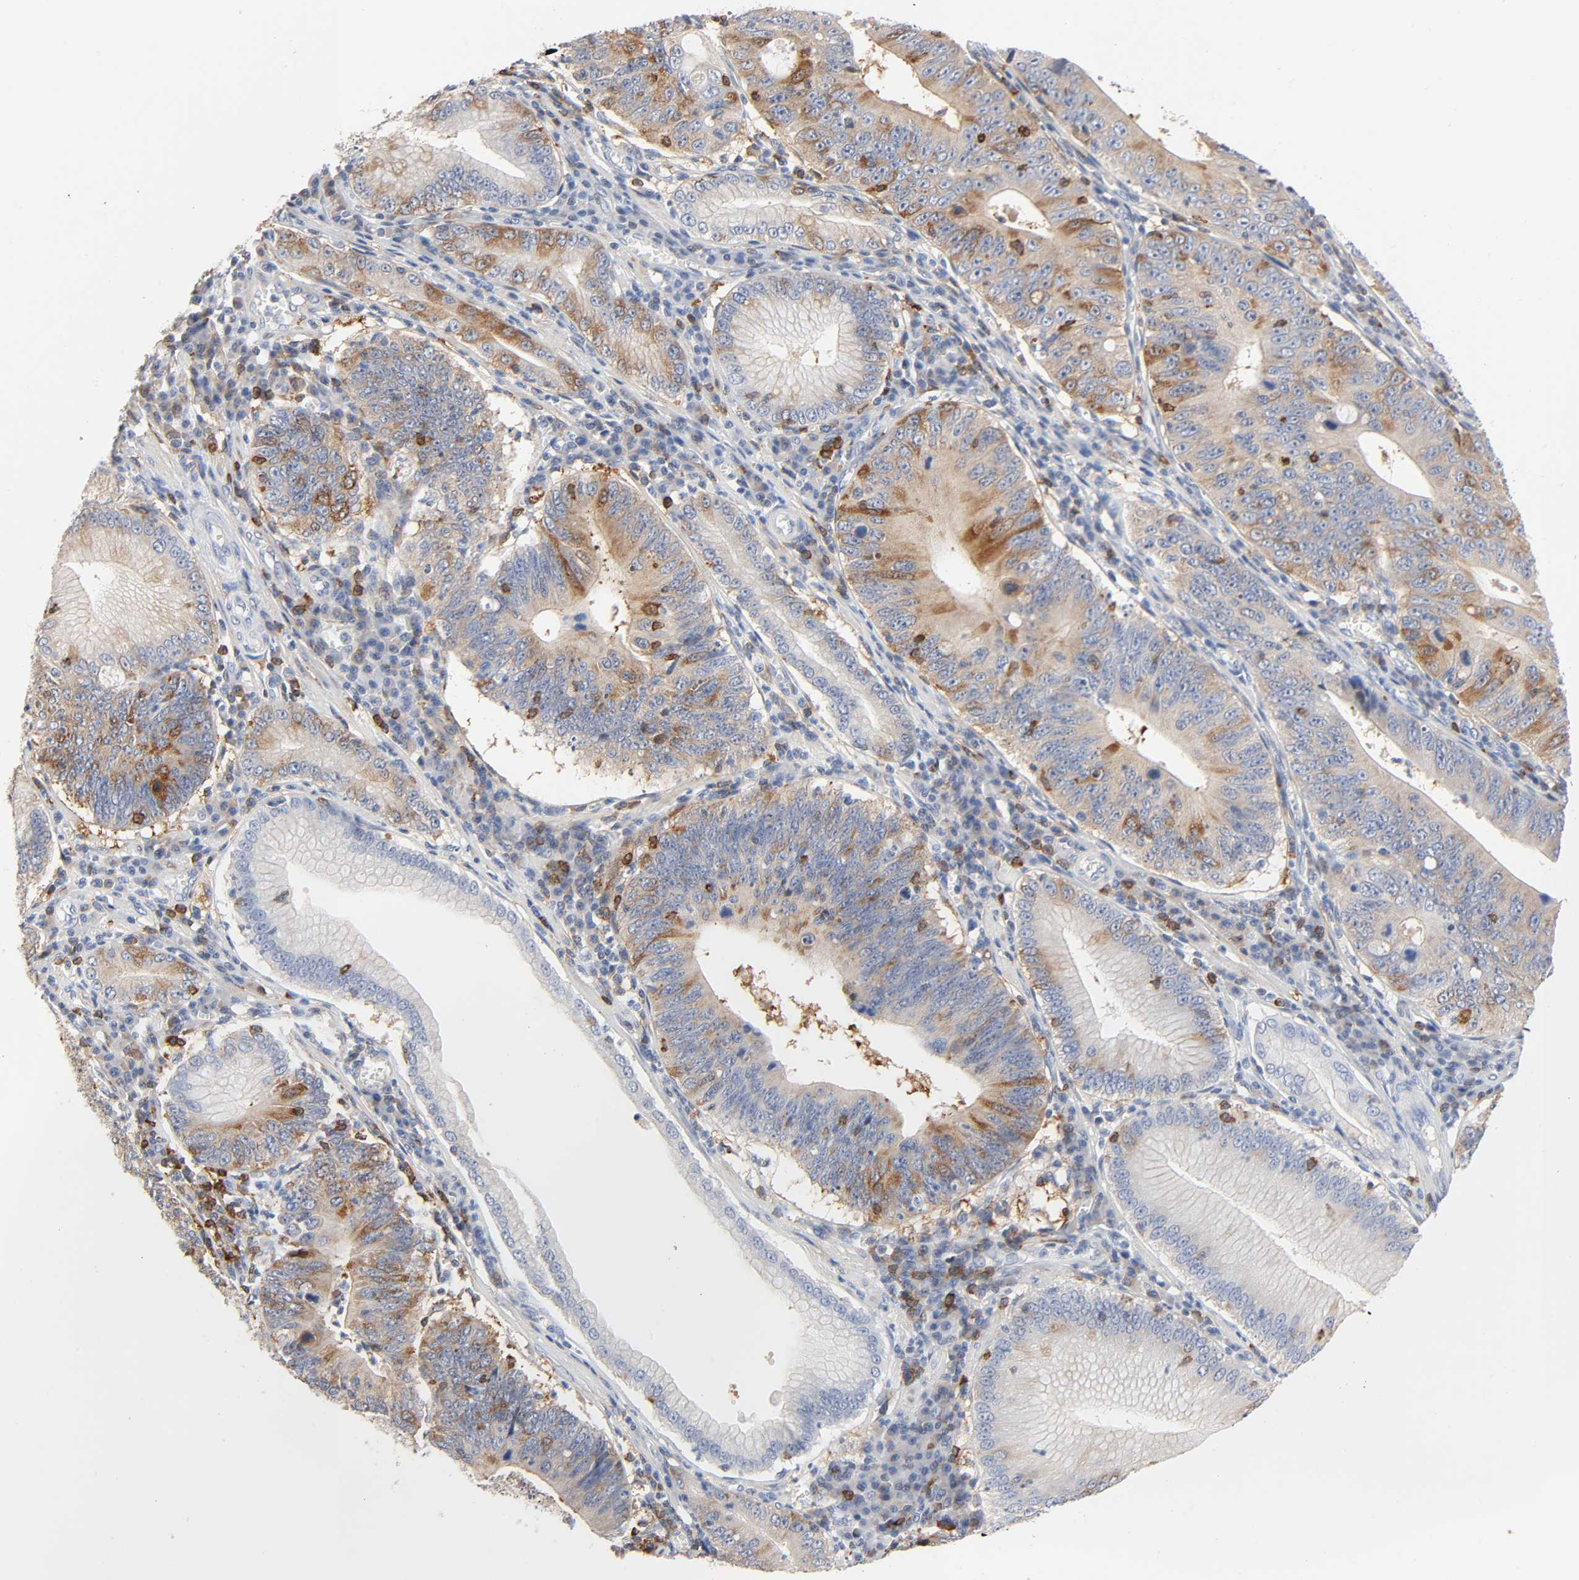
{"staining": {"intensity": "moderate", "quantity": "25%-75%", "location": "cytoplasmic/membranous,nuclear"}, "tissue": "stomach cancer", "cell_type": "Tumor cells", "image_type": "cancer", "snomed": [{"axis": "morphology", "description": "Adenocarcinoma, NOS"}, {"axis": "topography", "description": "Stomach"}], "caption": "Stomach cancer stained with a brown dye demonstrates moderate cytoplasmic/membranous and nuclear positive positivity in about 25%-75% of tumor cells.", "gene": "BIN1", "patient": {"sex": "male", "age": 59}}